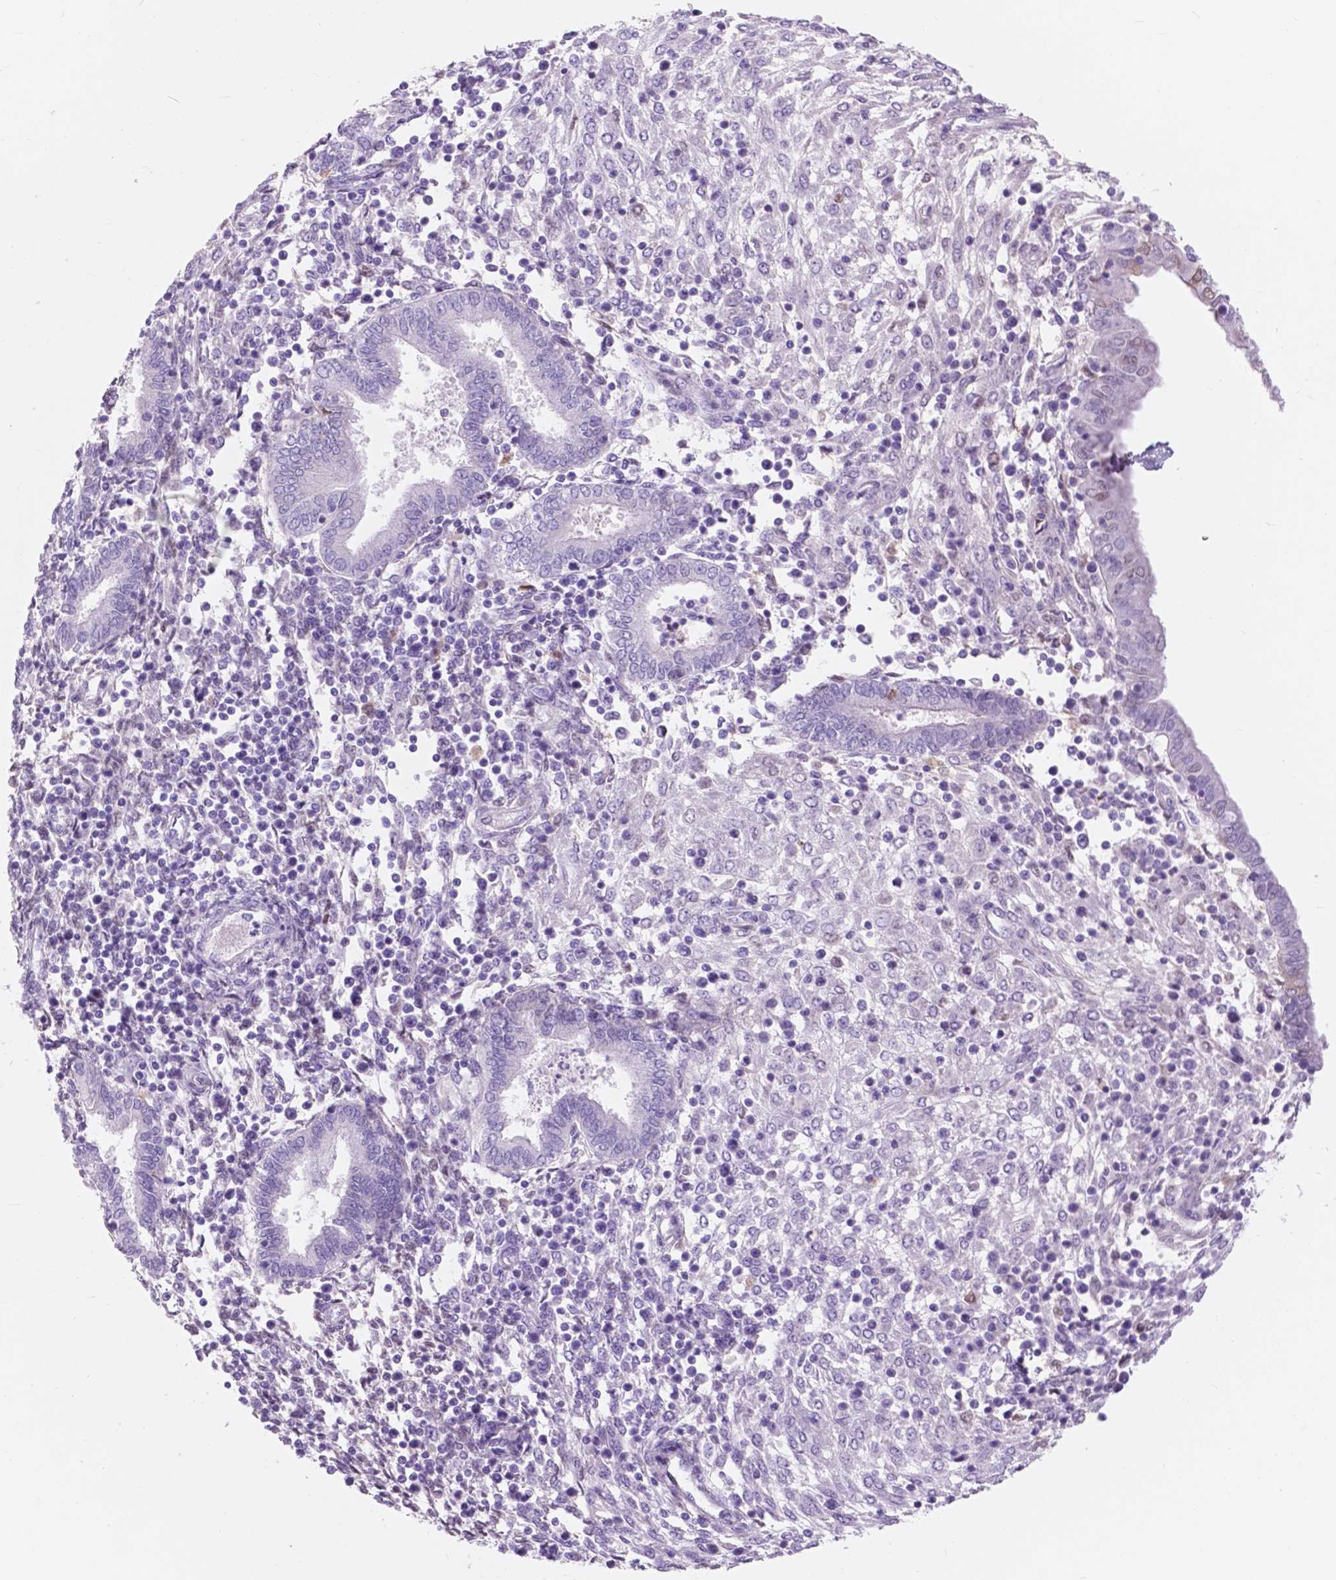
{"staining": {"intensity": "negative", "quantity": "none", "location": "none"}, "tissue": "endometrium", "cell_type": "Cells in endometrial stroma", "image_type": "normal", "snomed": [{"axis": "morphology", "description": "Normal tissue, NOS"}, {"axis": "topography", "description": "Endometrium"}], "caption": "Immunohistochemistry of normal human endometrium demonstrates no expression in cells in endometrial stroma. (DAB IHC with hematoxylin counter stain).", "gene": "FXYD2", "patient": {"sex": "female", "age": 42}}